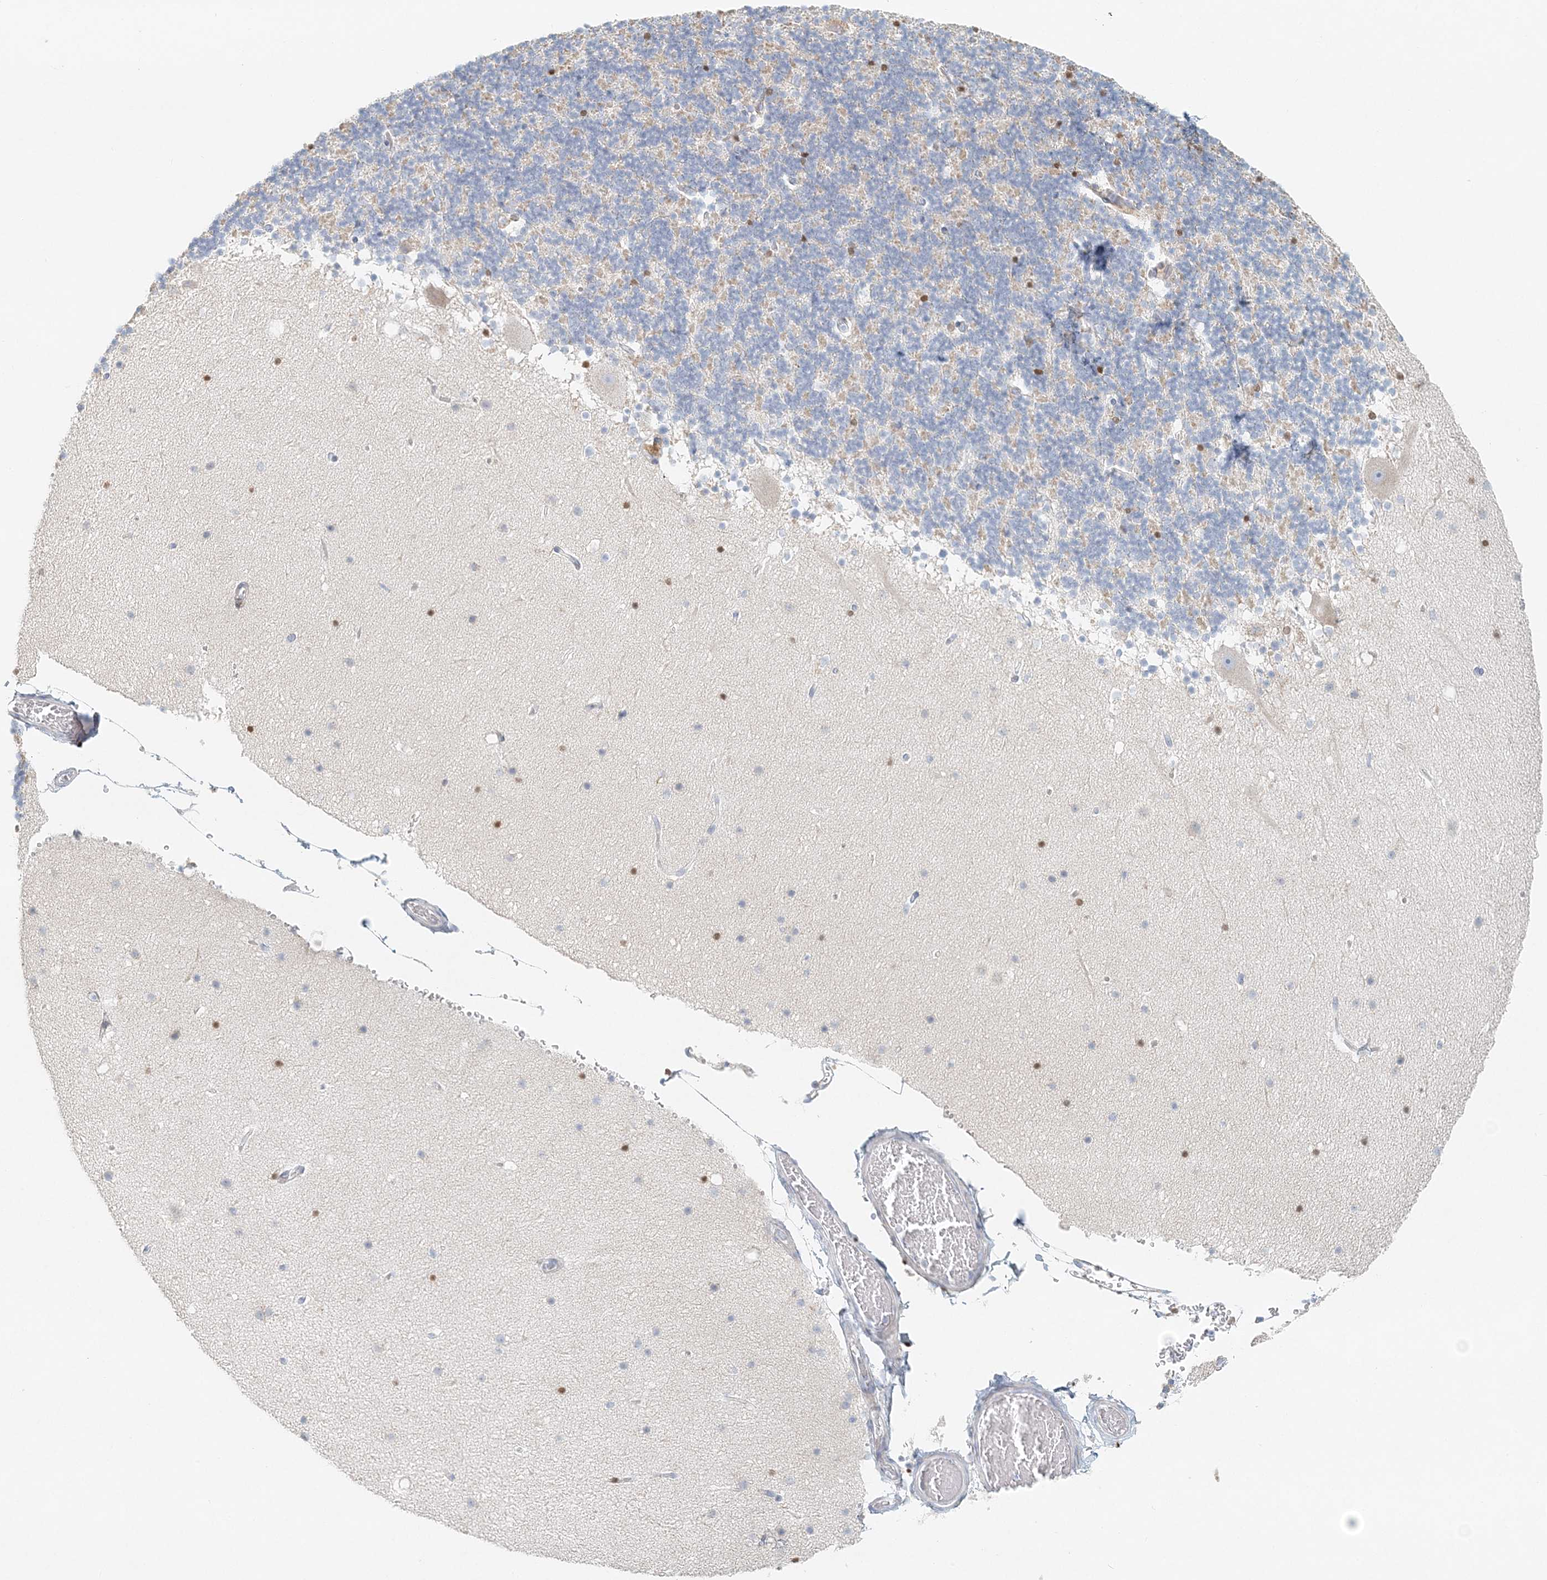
{"staining": {"intensity": "negative", "quantity": "none", "location": "none"}, "tissue": "cerebellum", "cell_type": "Cells in granular layer", "image_type": "normal", "snomed": [{"axis": "morphology", "description": "Normal tissue, NOS"}, {"axis": "topography", "description": "Cerebellum"}], "caption": "High power microscopy image of an immunohistochemistry image of benign cerebellum, revealing no significant staining in cells in granular layer.", "gene": "STK11IP", "patient": {"sex": "male", "age": 57}}